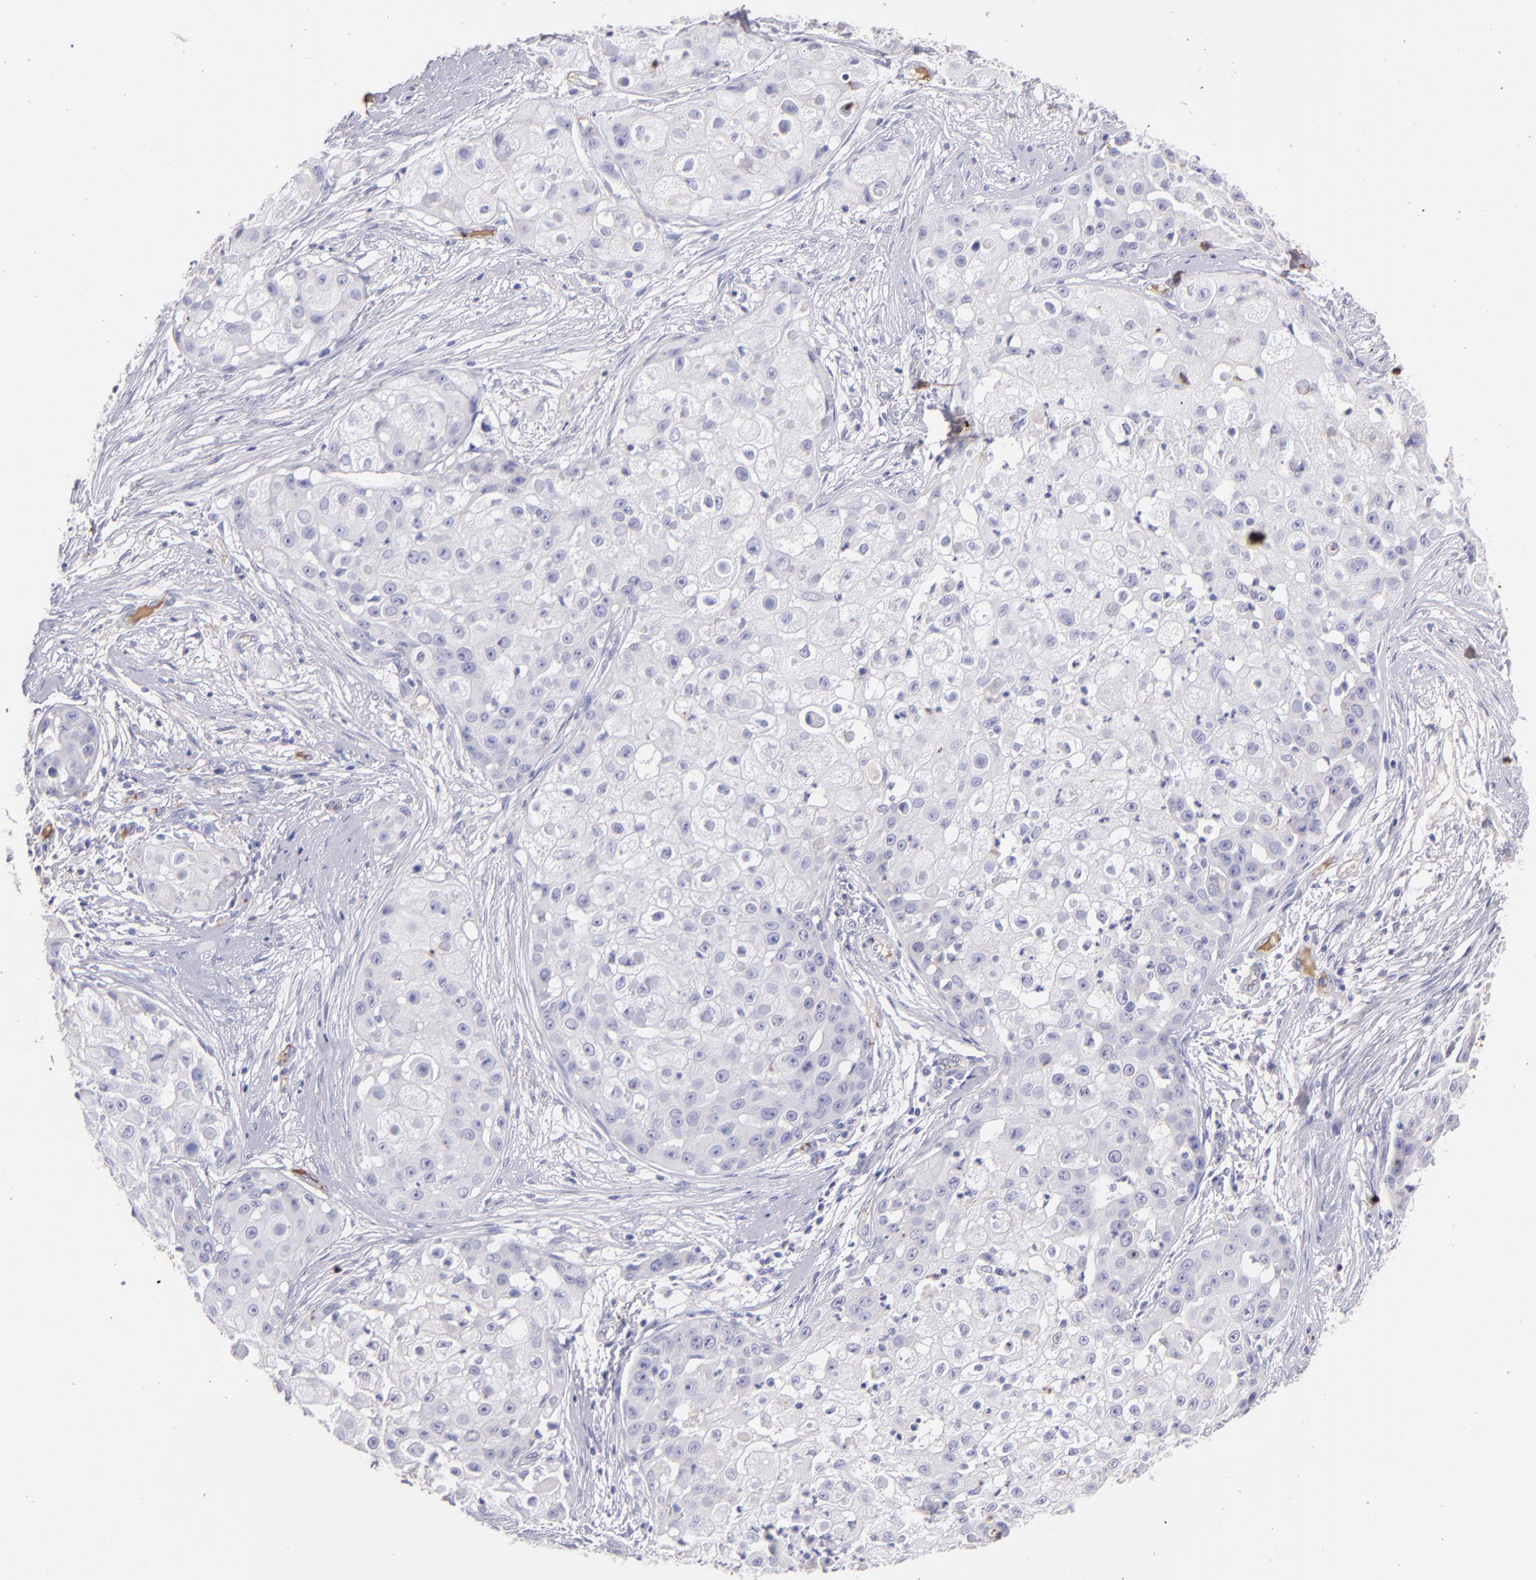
{"staining": {"intensity": "negative", "quantity": "none", "location": "none"}, "tissue": "skin cancer", "cell_type": "Tumor cells", "image_type": "cancer", "snomed": [{"axis": "morphology", "description": "Squamous cell carcinoma, NOS"}, {"axis": "topography", "description": "Skin"}], "caption": "Tumor cells show no significant positivity in skin cancer (squamous cell carcinoma). (Stains: DAB IHC with hematoxylin counter stain, Microscopy: brightfield microscopy at high magnification).", "gene": "FGB", "patient": {"sex": "female", "age": 57}}